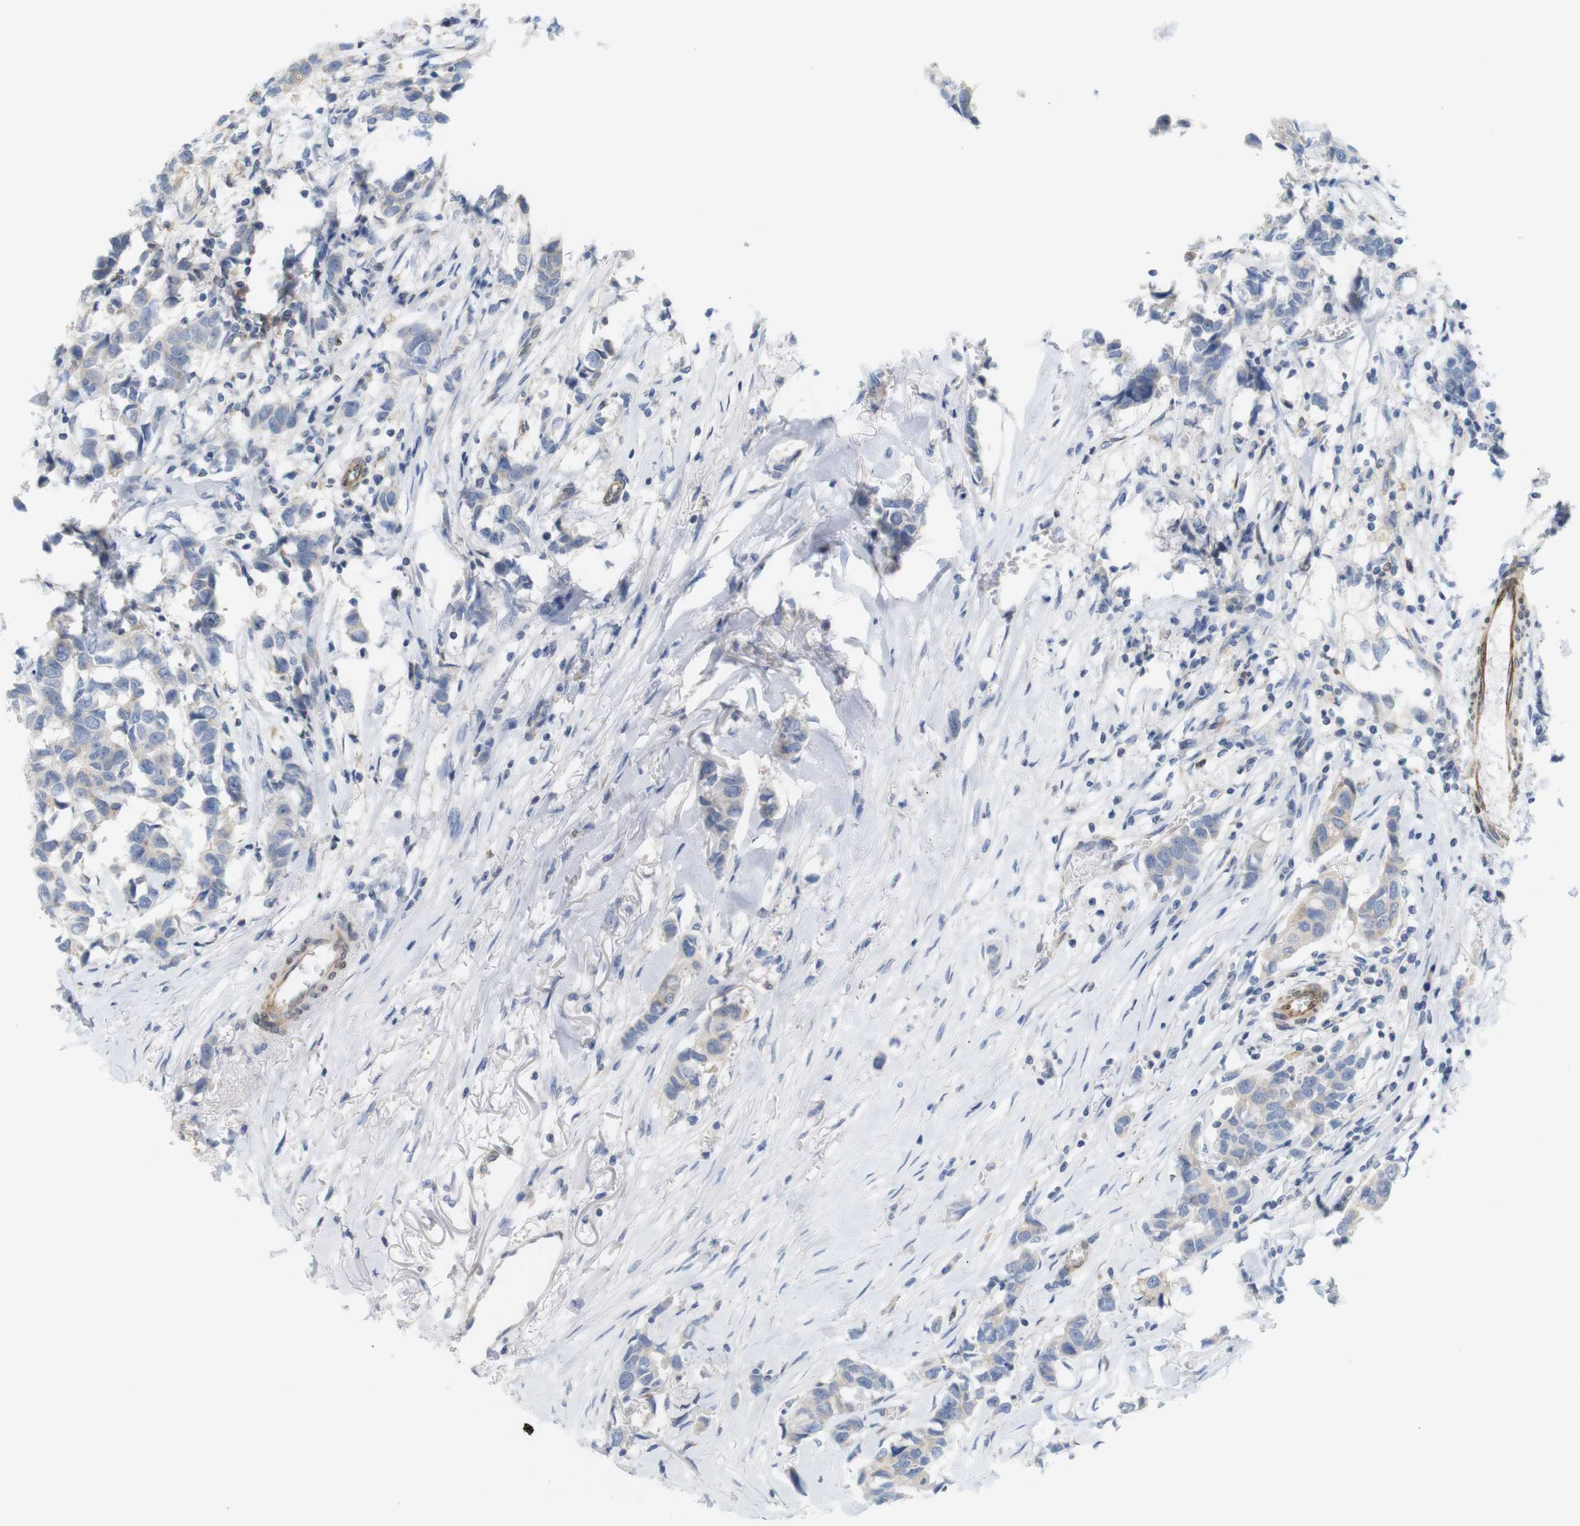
{"staining": {"intensity": "negative", "quantity": "none", "location": "none"}, "tissue": "breast cancer", "cell_type": "Tumor cells", "image_type": "cancer", "snomed": [{"axis": "morphology", "description": "Duct carcinoma"}, {"axis": "topography", "description": "Breast"}], "caption": "This is a image of immunohistochemistry staining of breast cancer, which shows no staining in tumor cells. (Immunohistochemistry, brightfield microscopy, high magnification).", "gene": "ITPR1", "patient": {"sex": "female", "age": 80}}